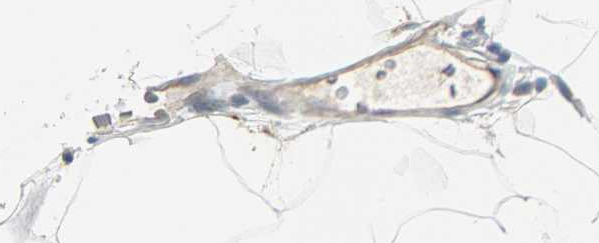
{"staining": {"intensity": "negative", "quantity": "none", "location": "none"}, "tissue": "adipose tissue", "cell_type": "Adipocytes", "image_type": "normal", "snomed": [{"axis": "morphology", "description": "Normal tissue, NOS"}, {"axis": "morphology", "description": "Duct carcinoma"}, {"axis": "topography", "description": "Breast"}, {"axis": "topography", "description": "Adipose tissue"}], "caption": "IHC micrograph of unremarkable human adipose tissue stained for a protein (brown), which demonstrates no staining in adipocytes. (DAB (3,3'-diaminobenzidine) IHC with hematoxylin counter stain).", "gene": "WARS1", "patient": {"sex": "female", "age": 37}}